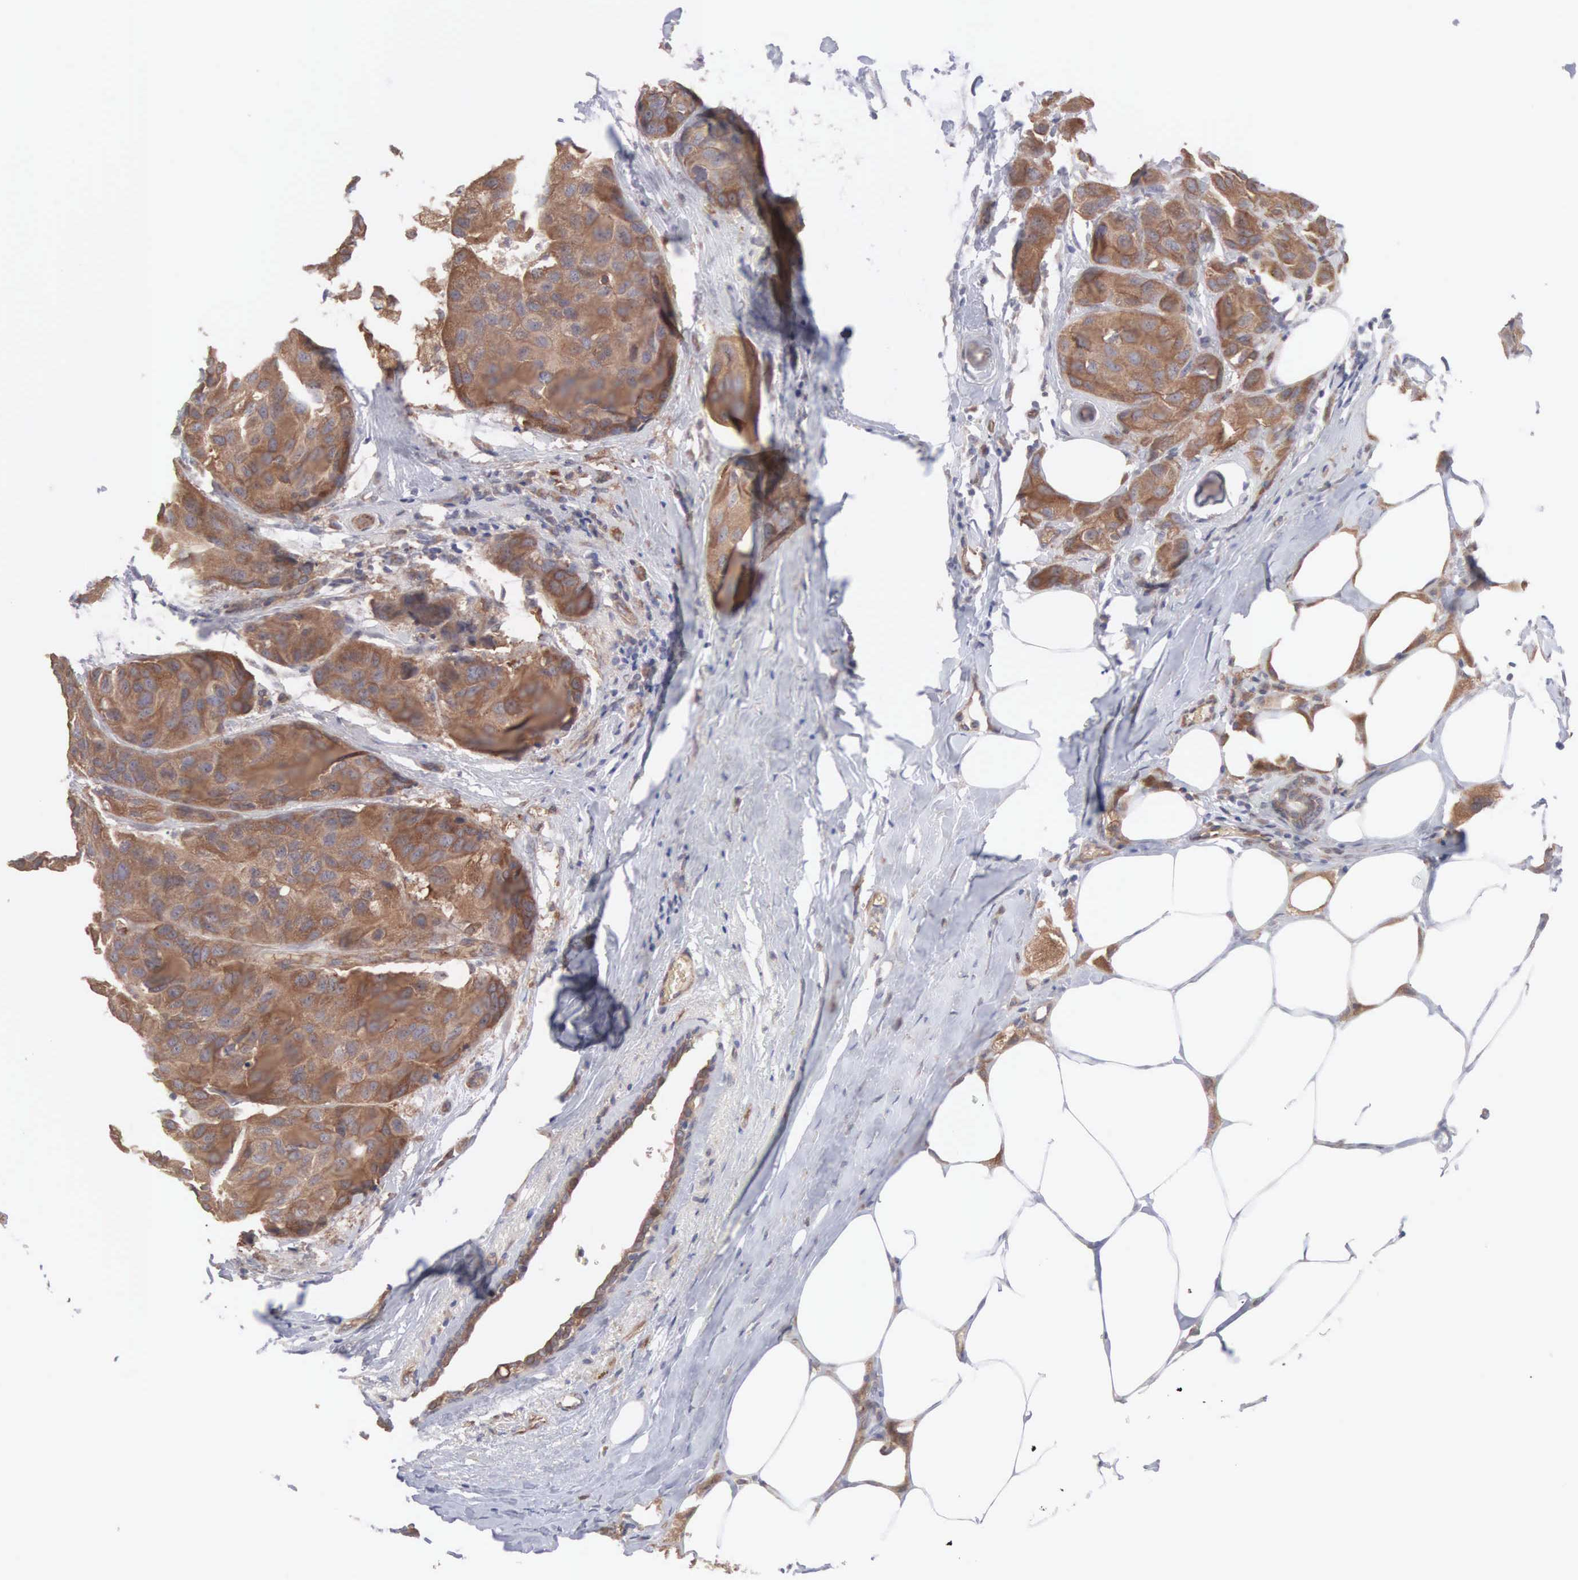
{"staining": {"intensity": "moderate", "quantity": ">75%", "location": "cytoplasmic/membranous"}, "tissue": "breast cancer", "cell_type": "Tumor cells", "image_type": "cancer", "snomed": [{"axis": "morphology", "description": "Duct carcinoma"}, {"axis": "topography", "description": "Breast"}], "caption": "Moderate cytoplasmic/membranous staining is appreciated in approximately >75% of tumor cells in breast cancer. (IHC, brightfield microscopy, high magnification).", "gene": "INF2", "patient": {"sex": "female", "age": 68}}